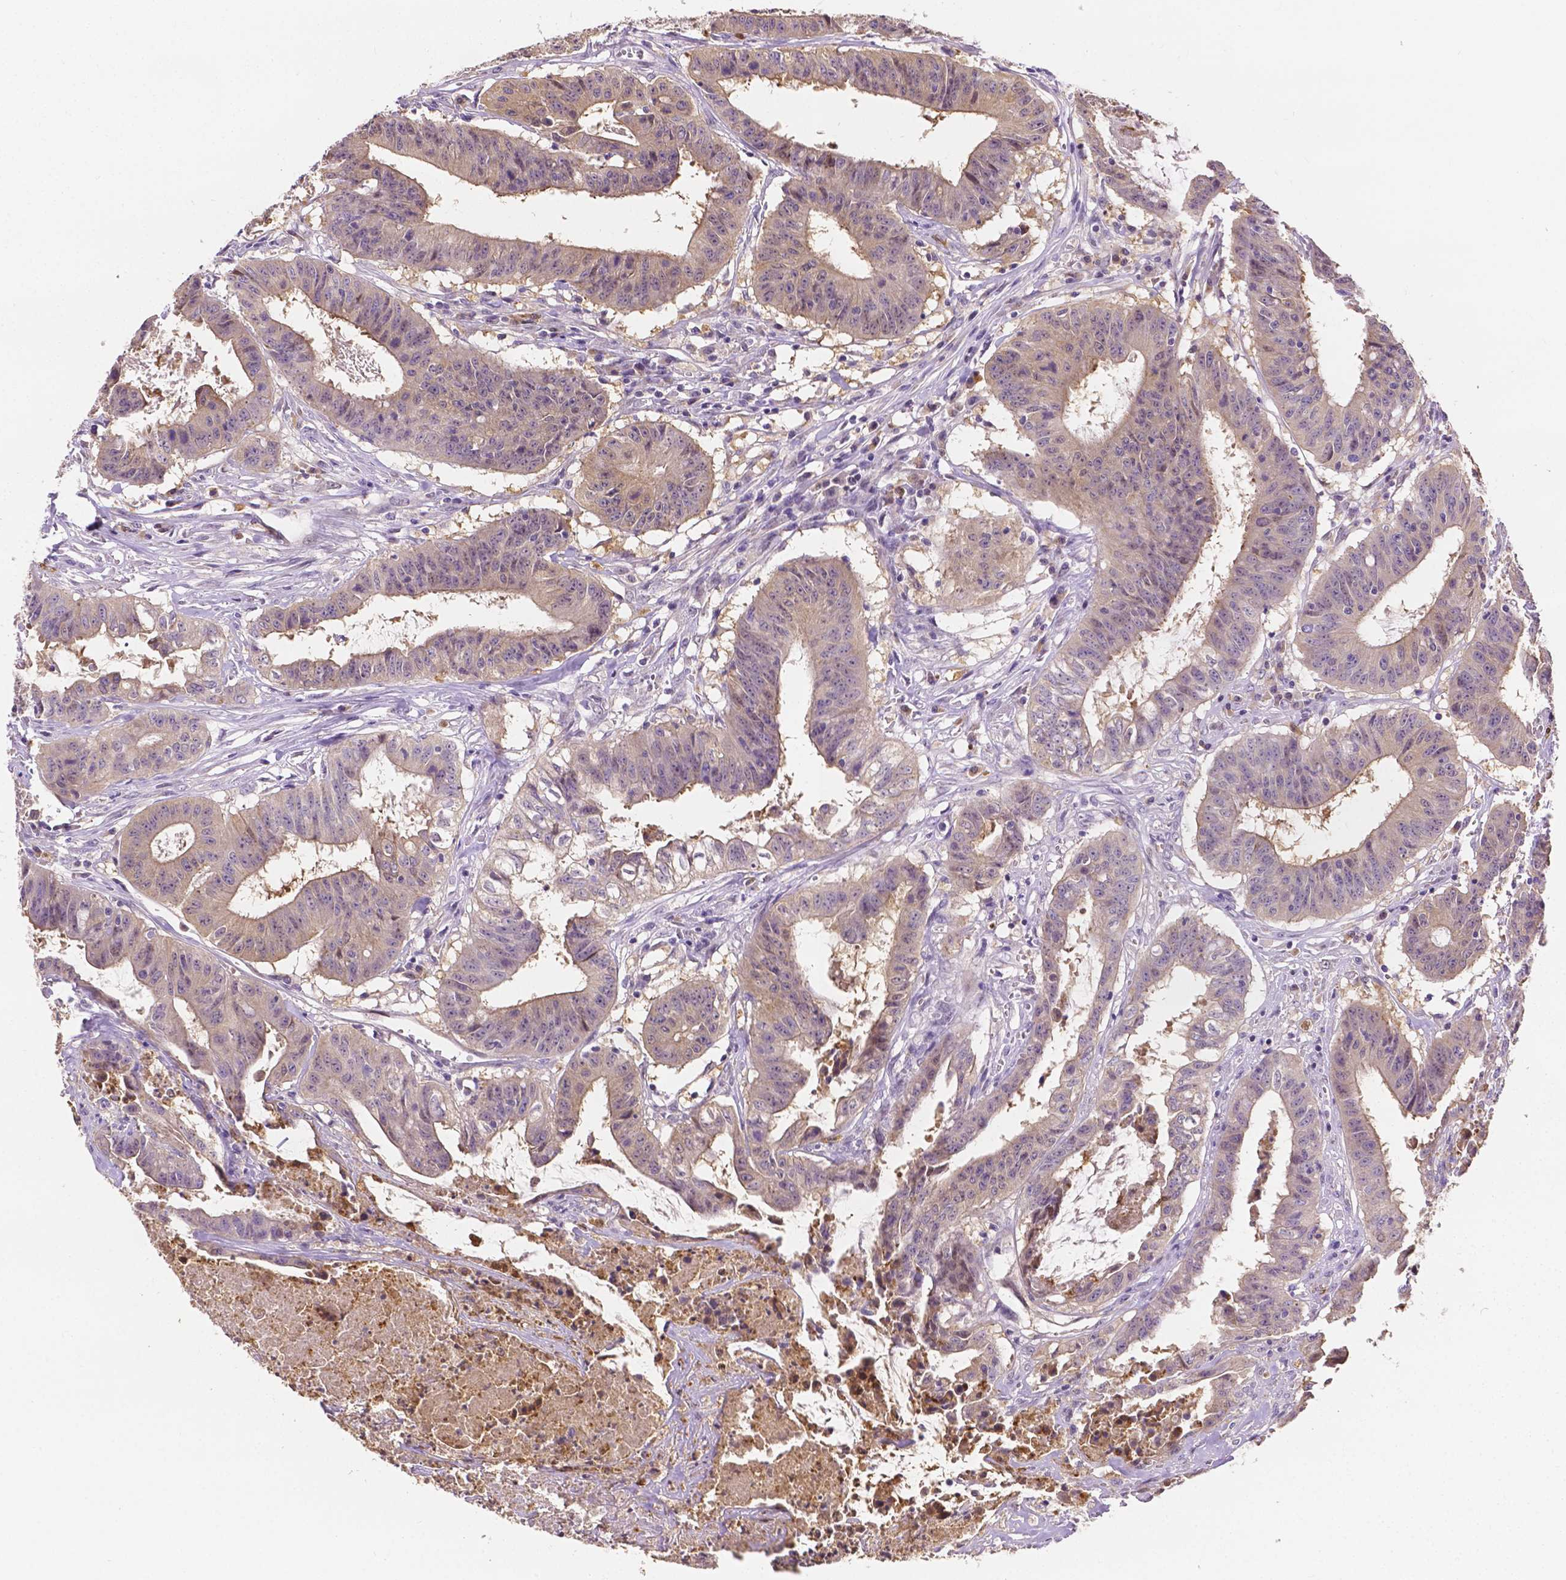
{"staining": {"intensity": "weak", "quantity": "25%-75%", "location": "cytoplasmic/membranous"}, "tissue": "colorectal cancer", "cell_type": "Tumor cells", "image_type": "cancer", "snomed": [{"axis": "morphology", "description": "Adenocarcinoma, NOS"}, {"axis": "topography", "description": "Colon"}], "caption": "Colorectal adenocarcinoma stained for a protein (brown) shows weak cytoplasmic/membranous positive staining in approximately 25%-75% of tumor cells.", "gene": "ZNRD2", "patient": {"sex": "male", "age": 33}}